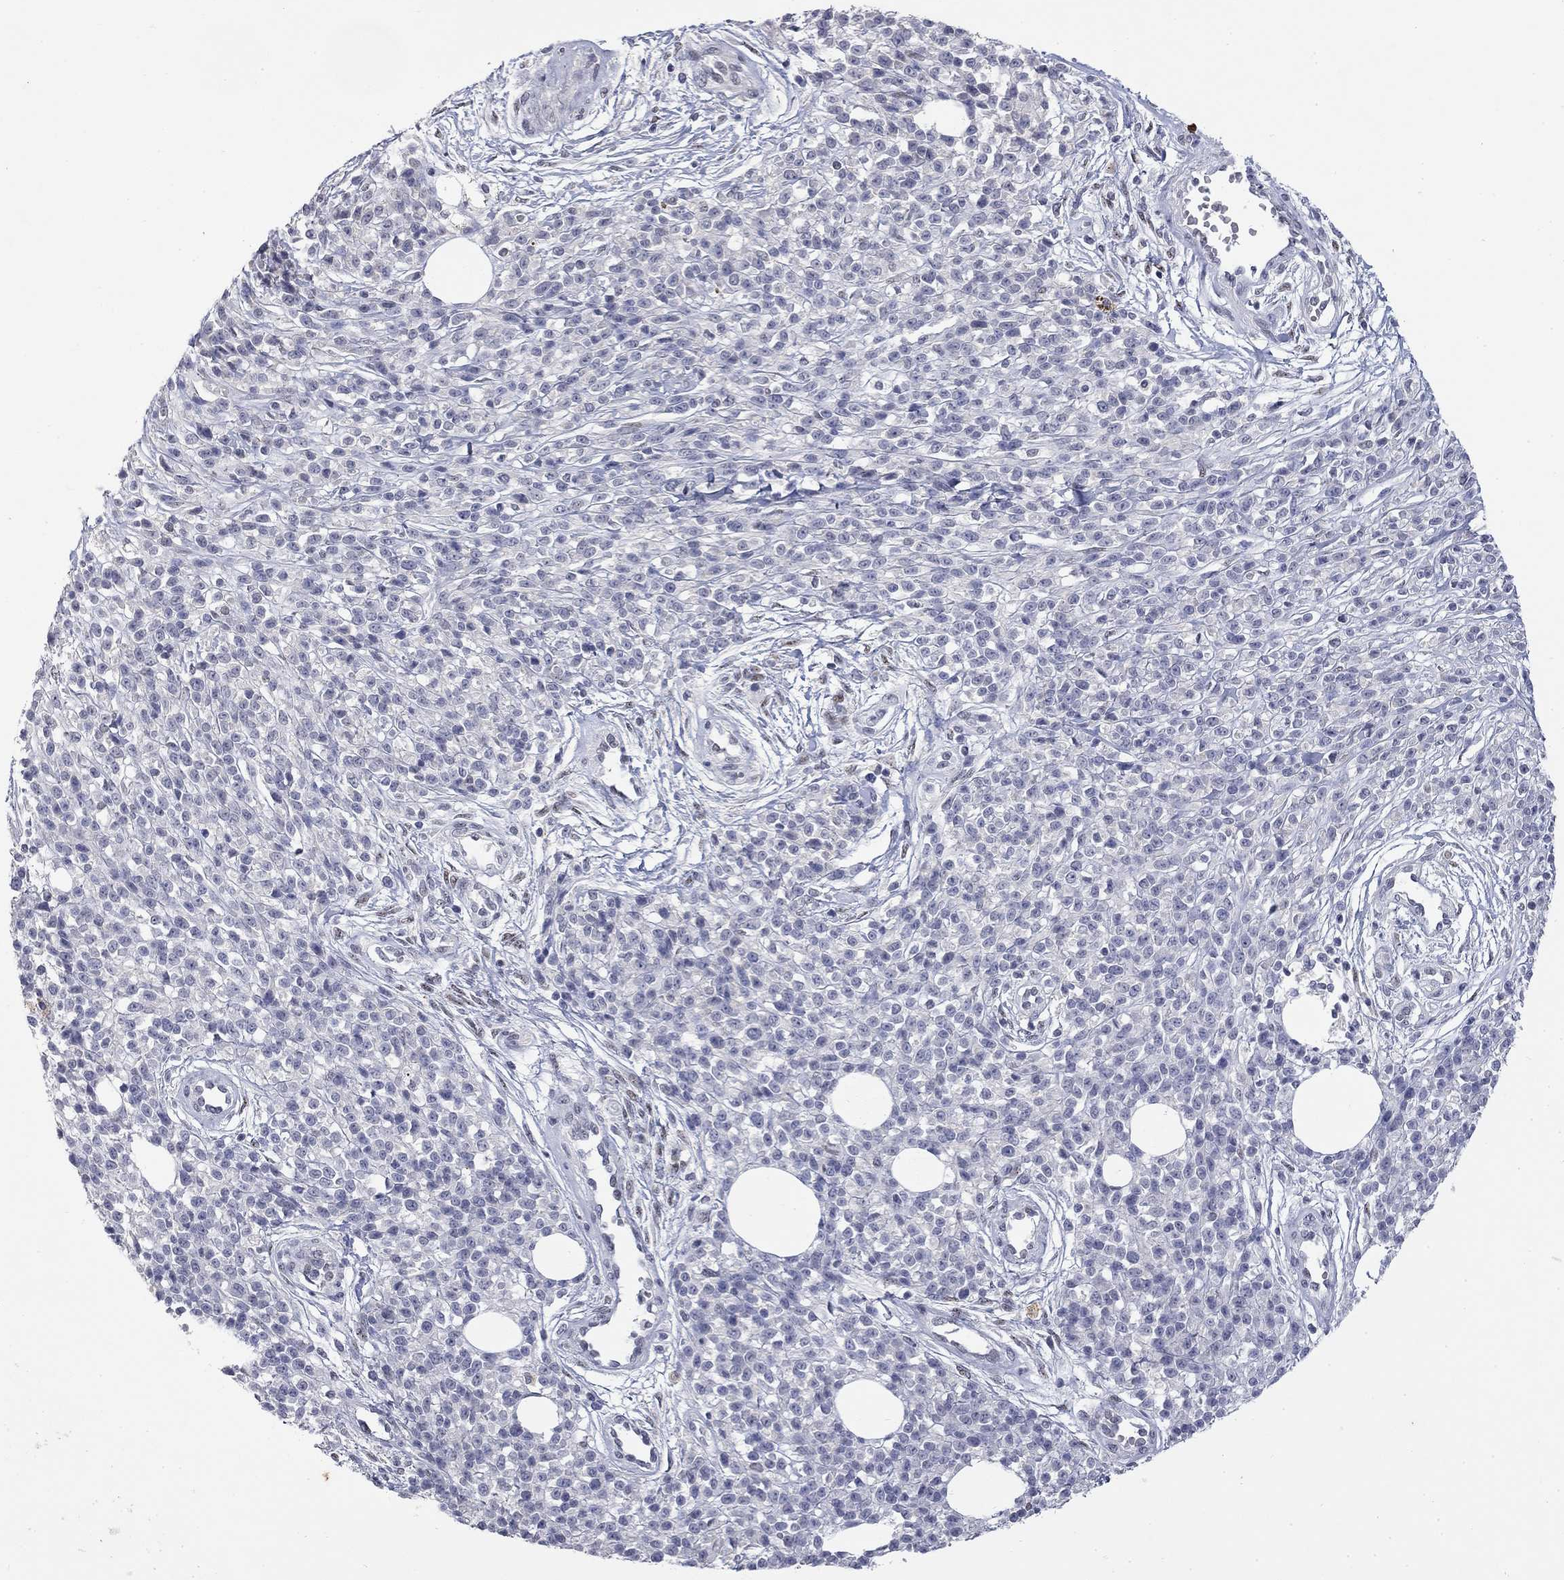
{"staining": {"intensity": "negative", "quantity": "none", "location": "none"}, "tissue": "melanoma", "cell_type": "Tumor cells", "image_type": "cancer", "snomed": [{"axis": "morphology", "description": "Malignant melanoma, NOS"}, {"axis": "topography", "description": "Skin"}, {"axis": "topography", "description": "Skin of trunk"}], "caption": "DAB (3,3'-diaminobenzidine) immunohistochemical staining of malignant melanoma shows no significant staining in tumor cells. Nuclei are stained in blue.", "gene": "SLC51A", "patient": {"sex": "male", "age": 74}}